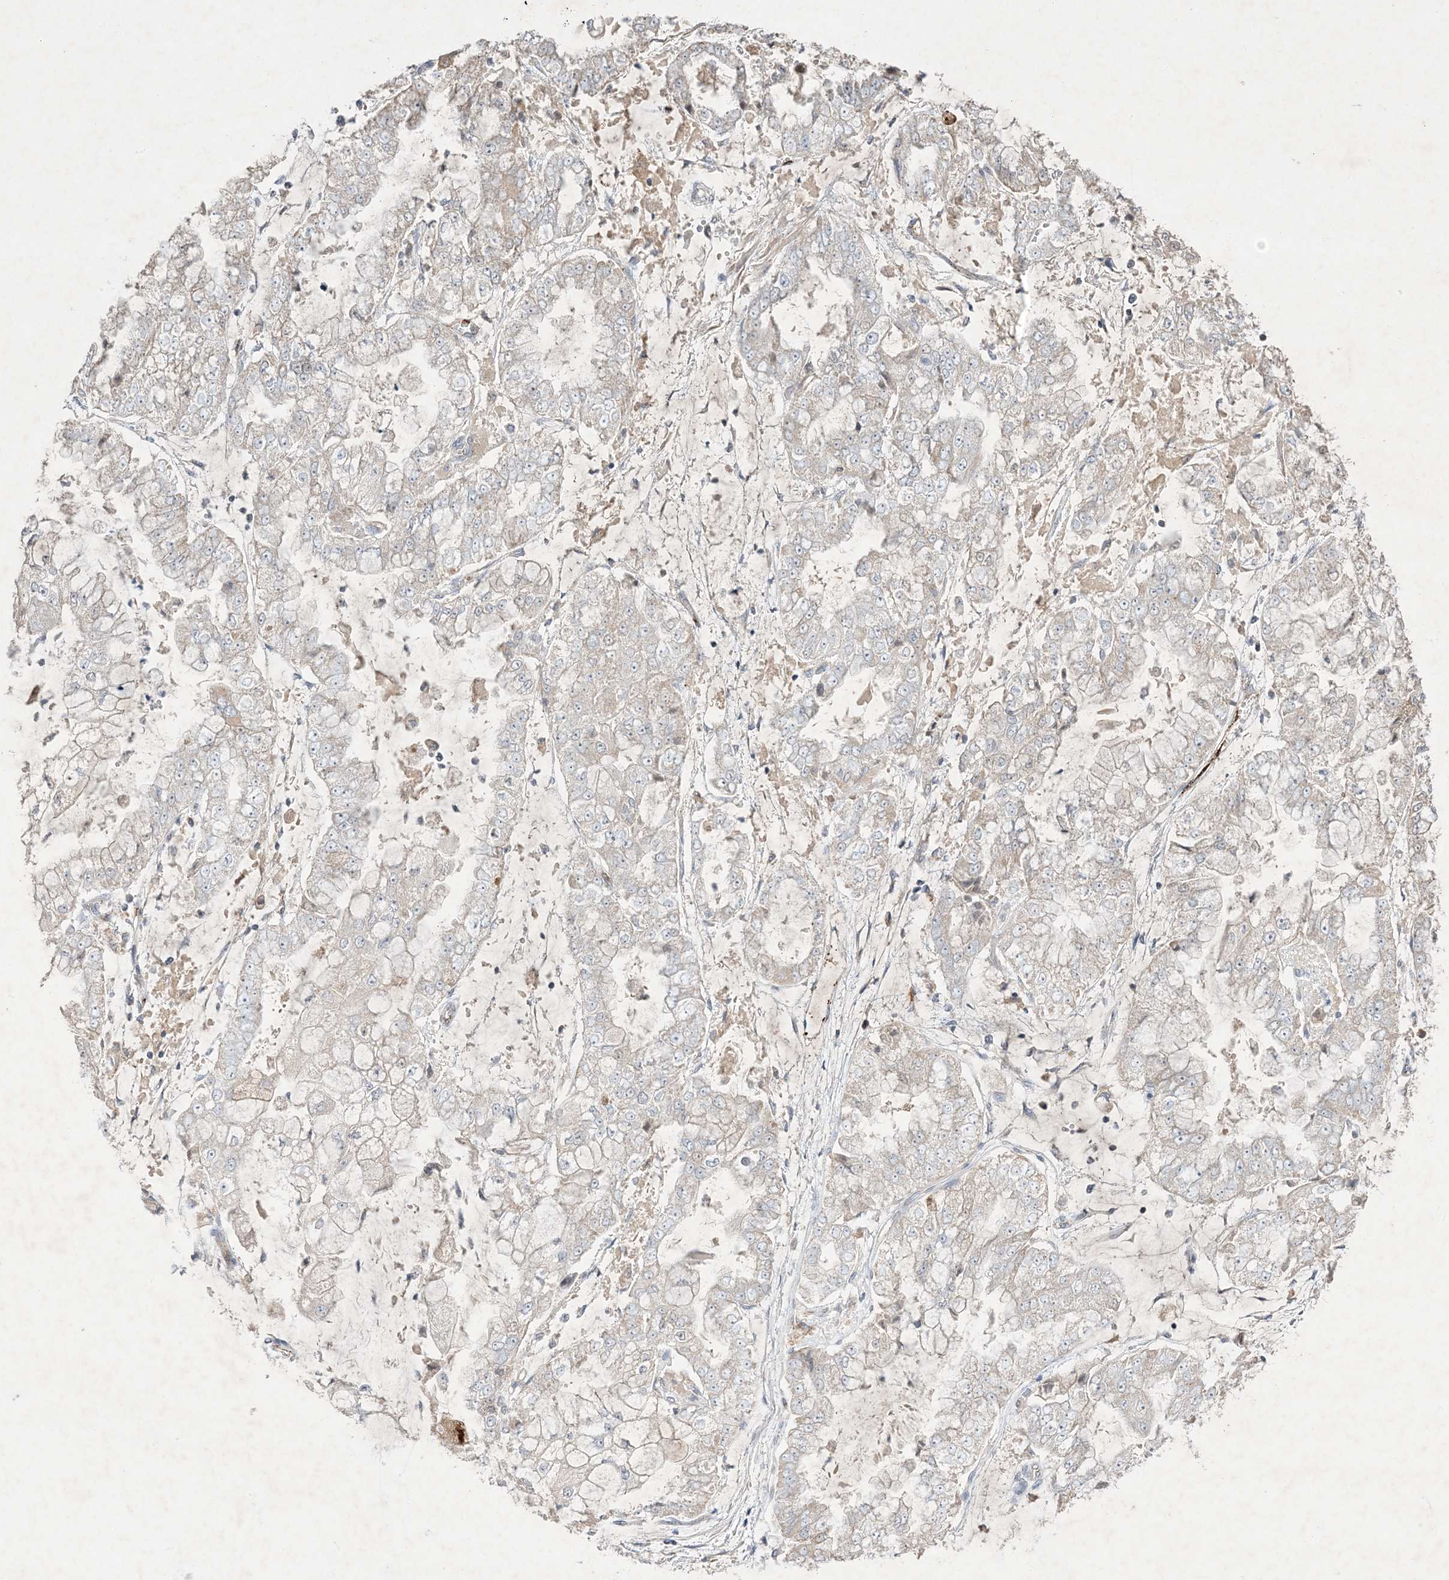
{"staining": {"intensity": "negative", "quantity": "none", "location": "none"}, "tissue": "stomach cancer", "cell_type": "Tumor cells", "image_type": "cancer", "snomed": [{"axis": "morphology", "description": "Adenocarcinoma, NOS"}, {"axis": "topography", "description": "Stomach"}], "caption": "An image of human stomach cancer is negative for staining in tumor cells.", "gene": "PRSS36", "patient": {"sex": "male", "age": 76}}